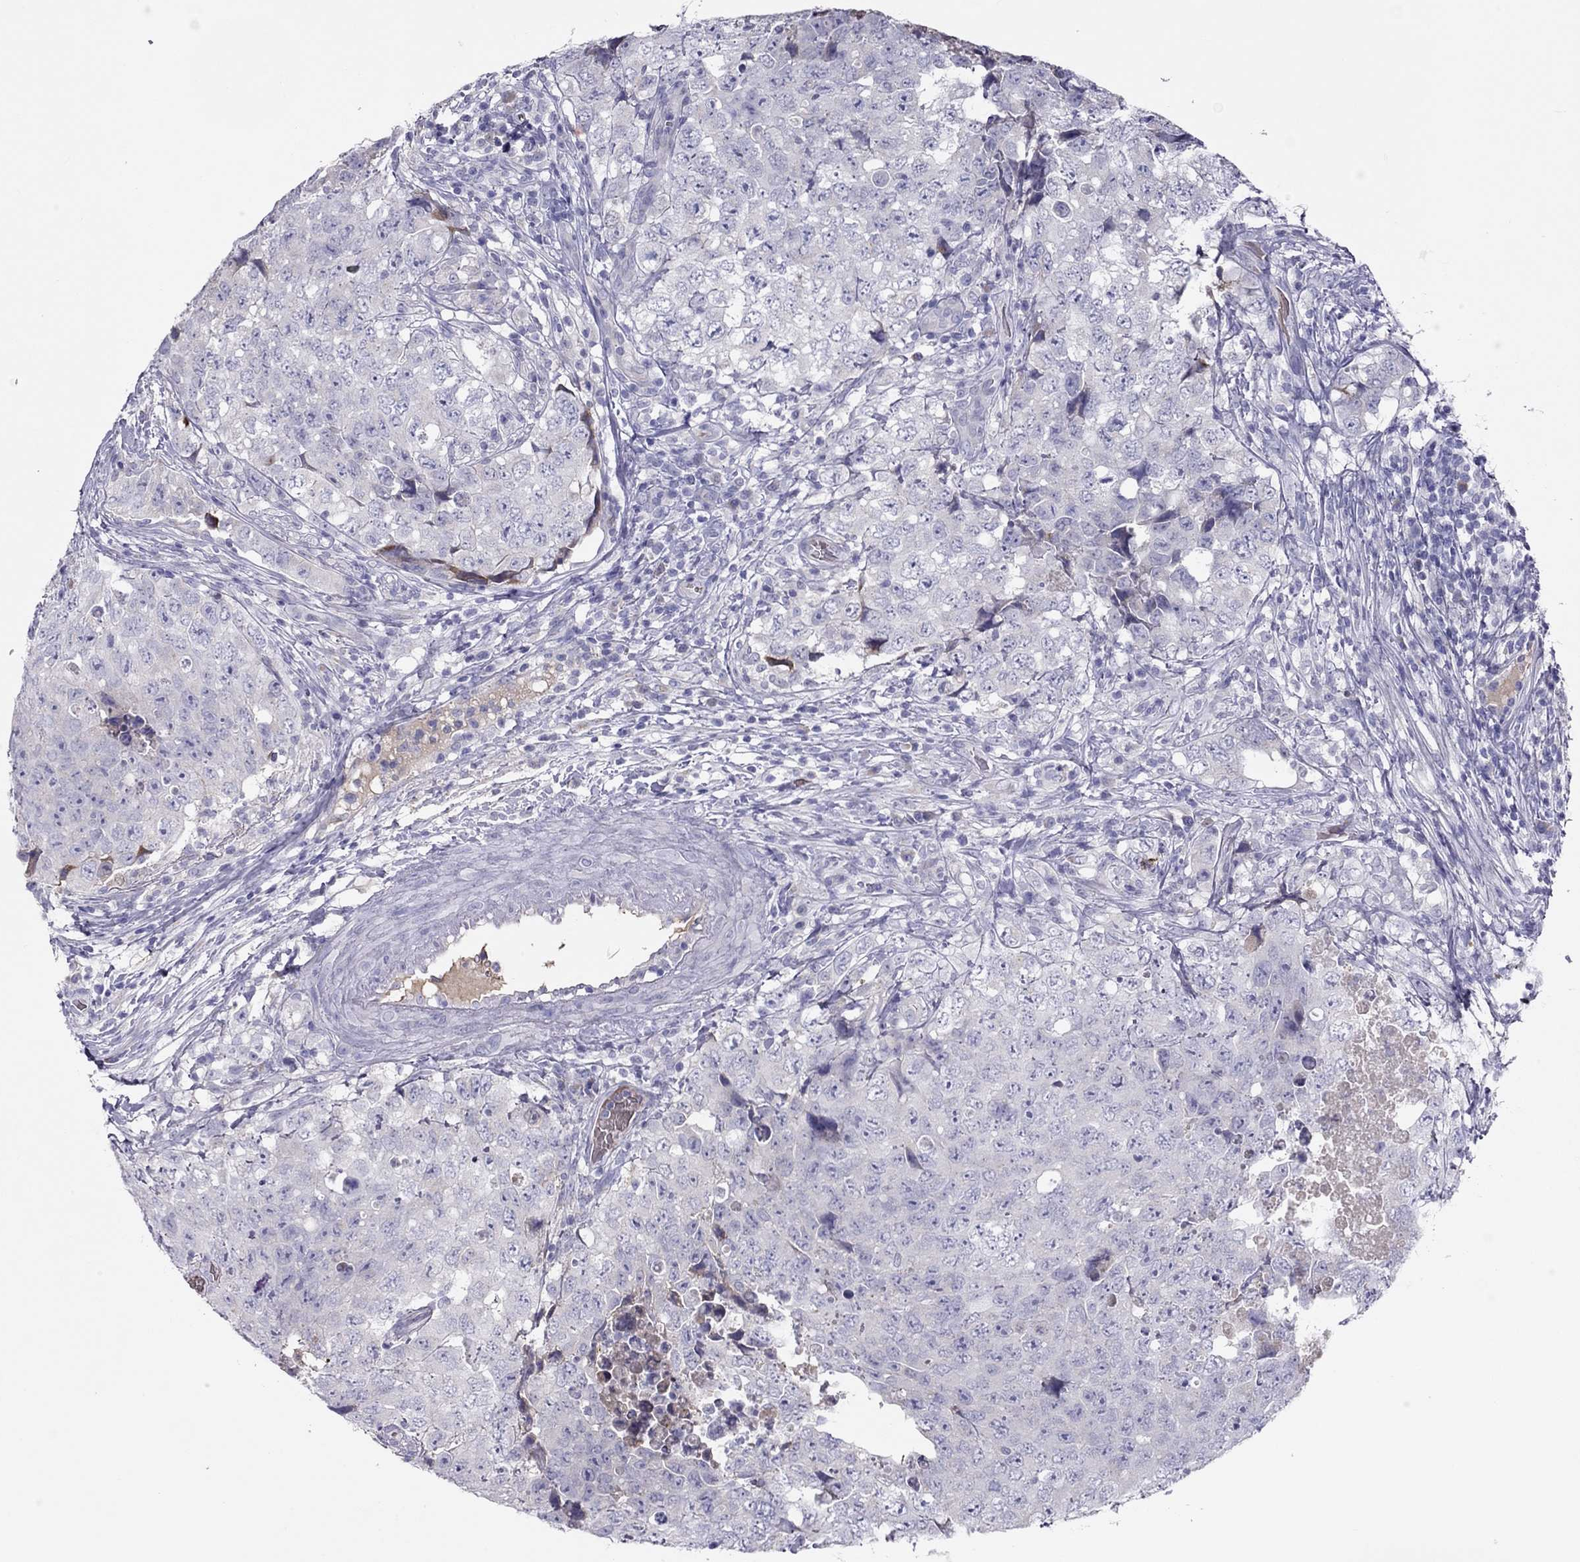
{"staining": {"intensity": "negative", "quantity": "none", "location": "none"}, "tissue": "testis cancer", "cell_type": "Tumor cells", "image_type": "cancer", "snomed": [{"axis": "morphology", "description": "Seminoma, NOS"}, {"axis": "topography", "description": "Testis"}], "caption": "DAB immunohistochemical staining of human testis seminoma demonstrates no significant expression in tumor cells.", "gene": "RHD", "patient": {"sex": "male", "age": 34}}